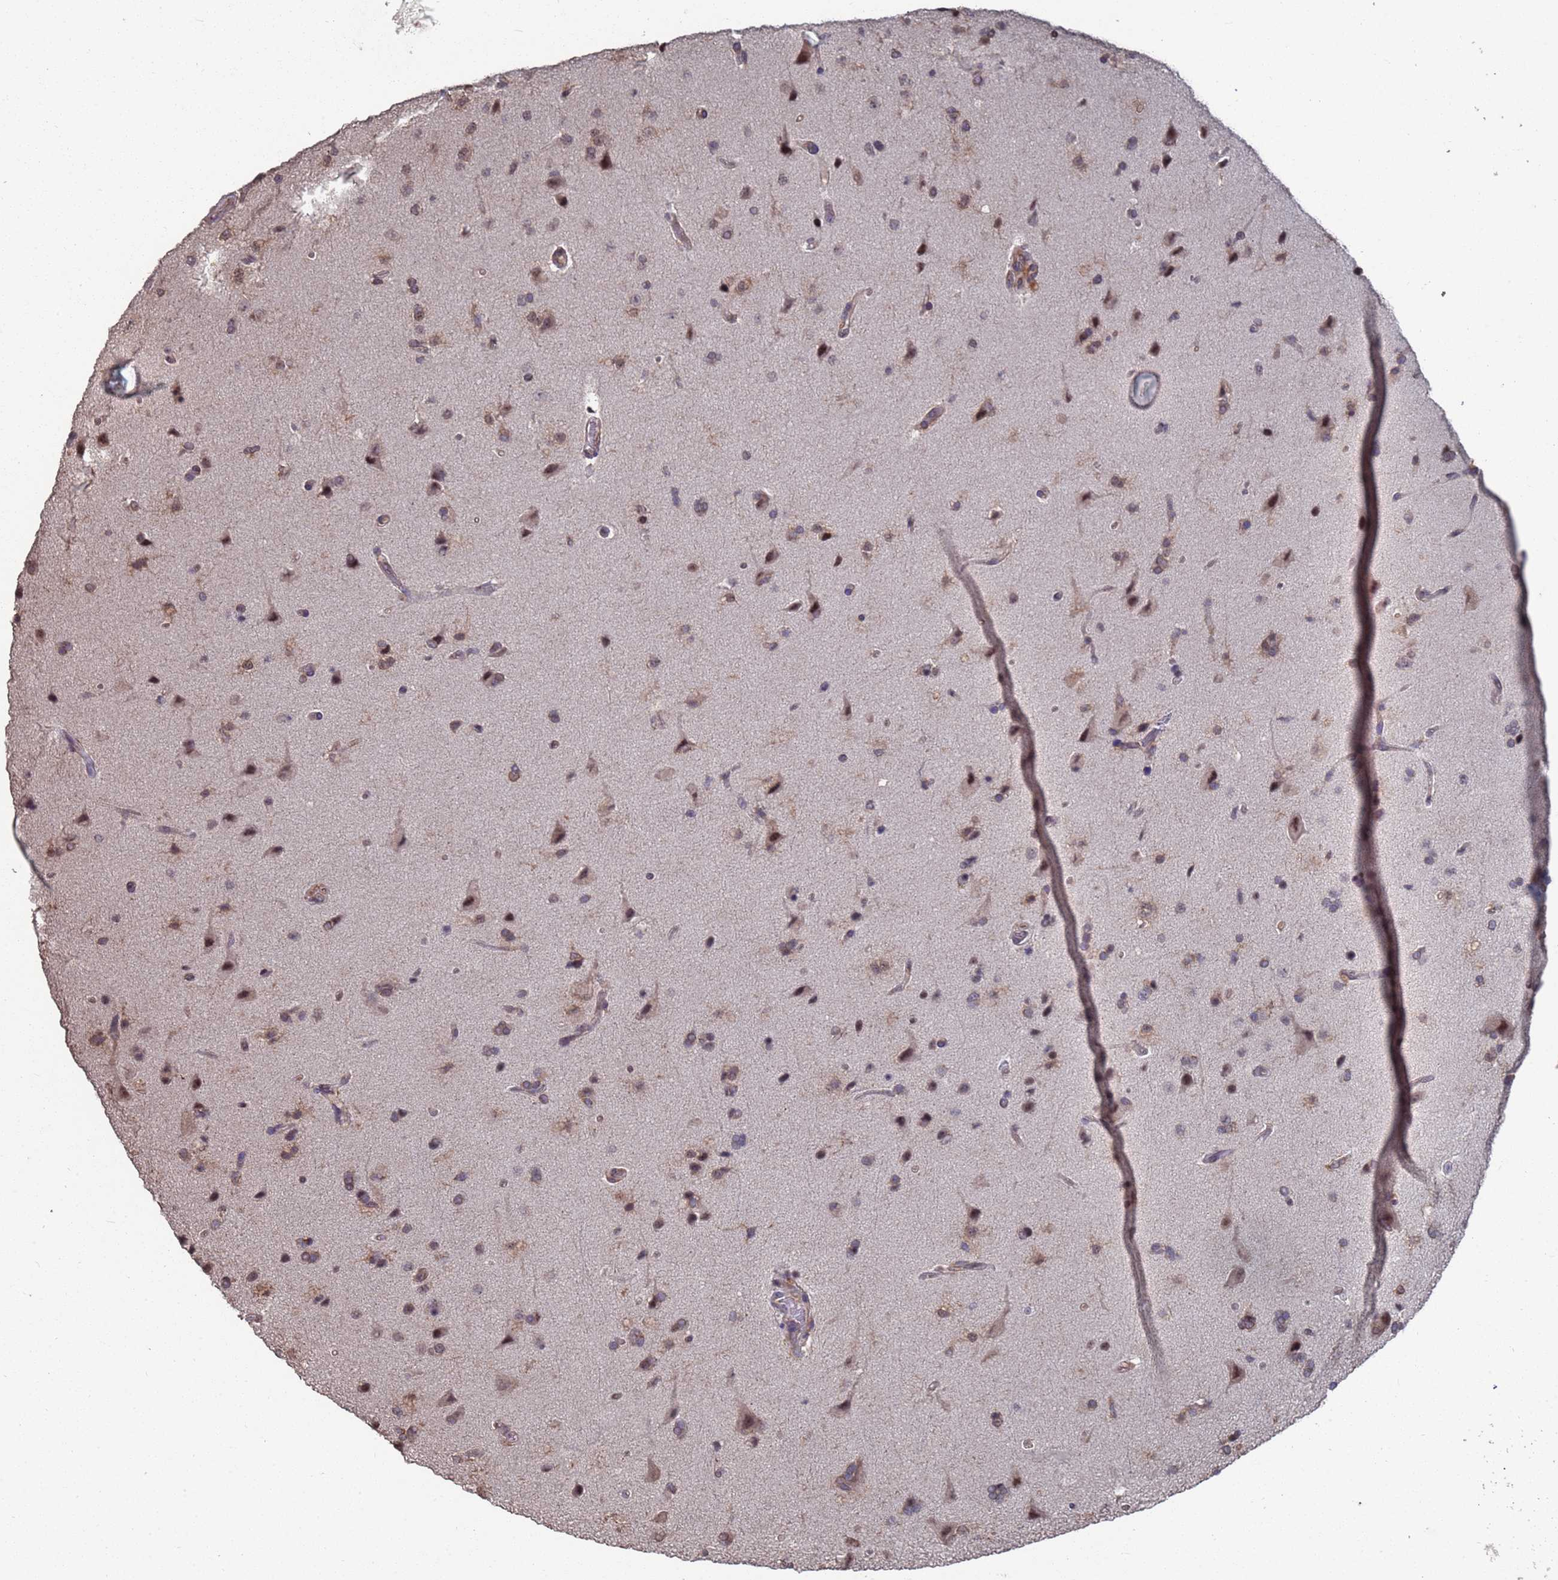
{"staining": {"intensity": "weak", "quantity": "25%-75%", "location": "cytoplasmic/membranous,nuclear"}, "tissue": "glioma", "cell_type": "Tumor cells", "image_type": "cancer", "snomed": [{"axis": "morphology", "description": "Glioma, malignant, High grade"}, {"axis": "topography", "description": "Brain"}], "caption": "An immunohistochemistry image of tumor tissue is shown. Protein staining in brown highlights weak cytoplasmic/membranous and nuclear positivity in glioma within tumor cells.", "gene": "CFAP119", "patient": {"sex": "male", "age": 72}}